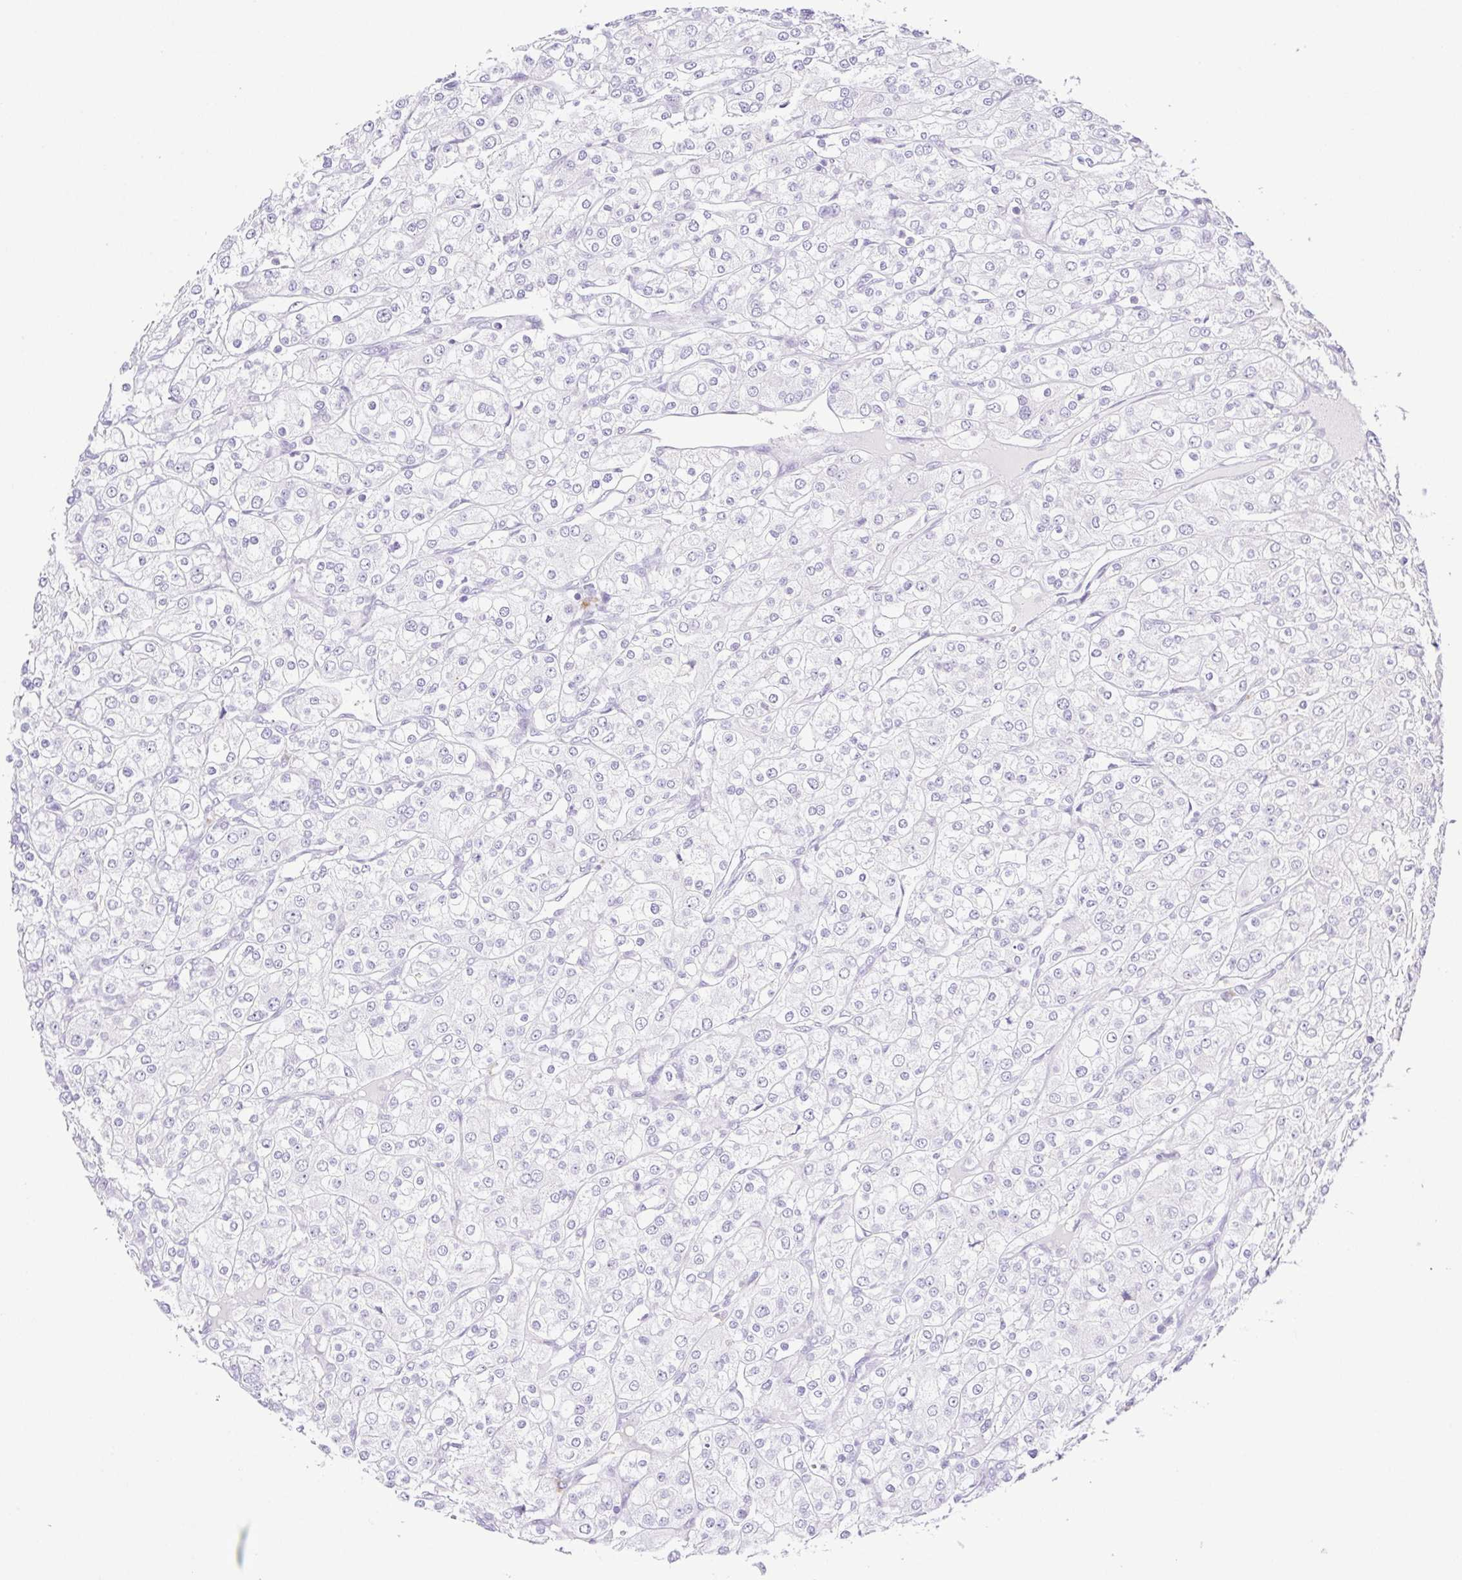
{"staining": {"intensity": "negative", "quantity": "none", "location": "none"}, "tissue": "renal cancer", "cell_type": "Tumor cells", "image_type": "cancer", "snomed": [{"axis": "morphology", "description": "Adenocarcinoma, NOS"}, {"axis": "topography", "description": "Kidney"}], "caption": "This is an immunohistochemistry micrograph of renal cancer (adenocarcinoma). There is no positivity in tumor cells.", "gene": "PAPPA2", "patient": {"sex": "male", "age": 80}}